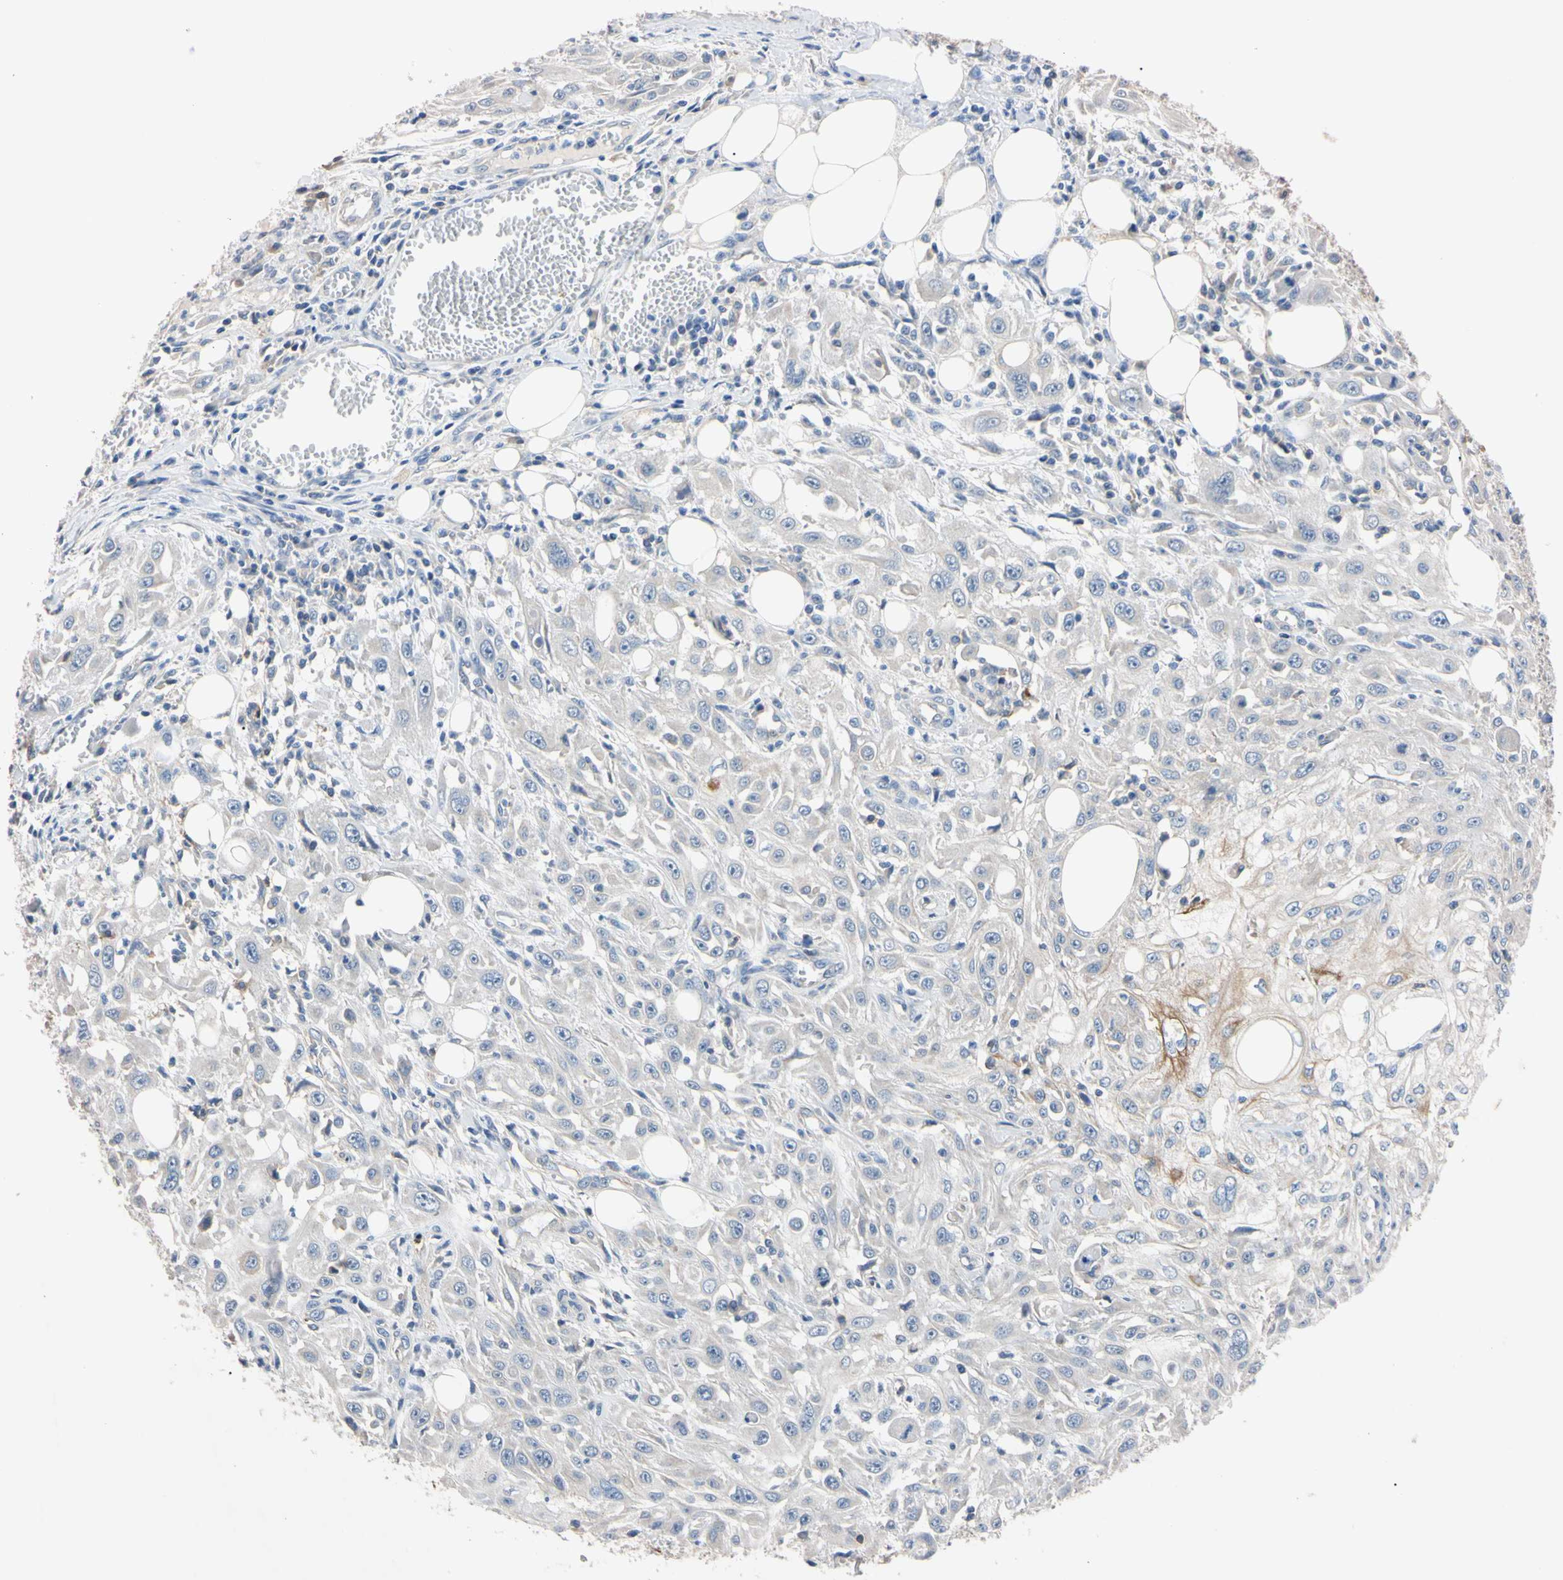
{"staining": {"intensity": "moderate", "quantity": "<25%", "location": "cytoplasmic/membranous"}, "tissue": "skin cancer", "cell_type": "Tumor cells", "image_type": "cancer", "snomed": [{"axis": "morphology", "description": "Squamous cell carcinoma, NOS"}, {"axis": "topography", "description": "Skin"}], "caption": "IHC (DAB (3,3'-diaminobenzidine)) staining of squamous cell carcinoma (skin) shows moderate cytoplasmic/membranous protein staining in approximately <25% of tumor cells.", "gene": "PNKD", "patient": {"sex": "male", "age": 75}}